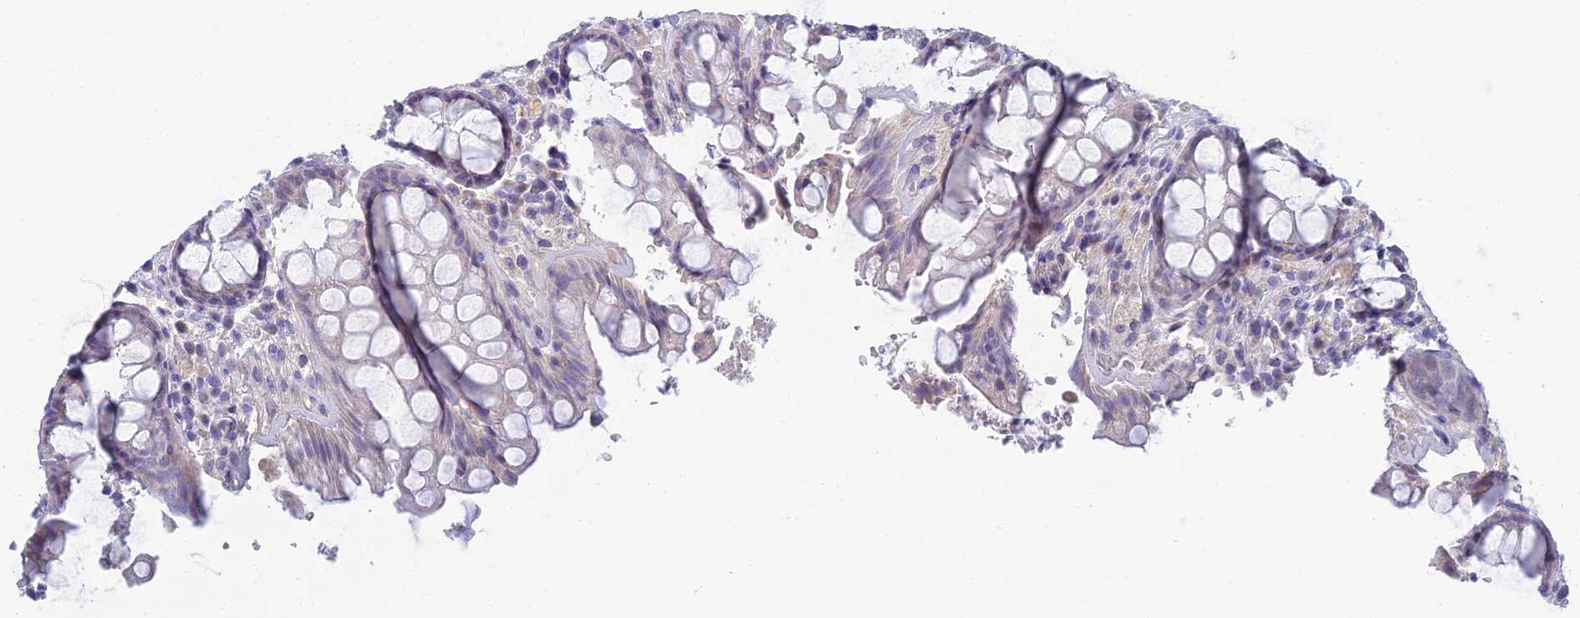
{"staining": {"intensity": "negative", "quantity": "none", "location": "none"}, "tissue": "rectum", "cell_type": "Glandular cells", "image_type": "normal", "snomed": [{"axis": "morphology", "description": "Normal tissue, NOS"}, {"axis": "topography", "description": "Rectum"}], "caption": "DAB (3,3'-diaminobenzidine) immunohistochemical staining of unremarkable rectum displays no significant expression in glandular cells. (DAB IHC visualized using brightfield microscopy, high magnification).", "gene": "SLC25A41", "patient": {"sex": "male", "age": 64}}